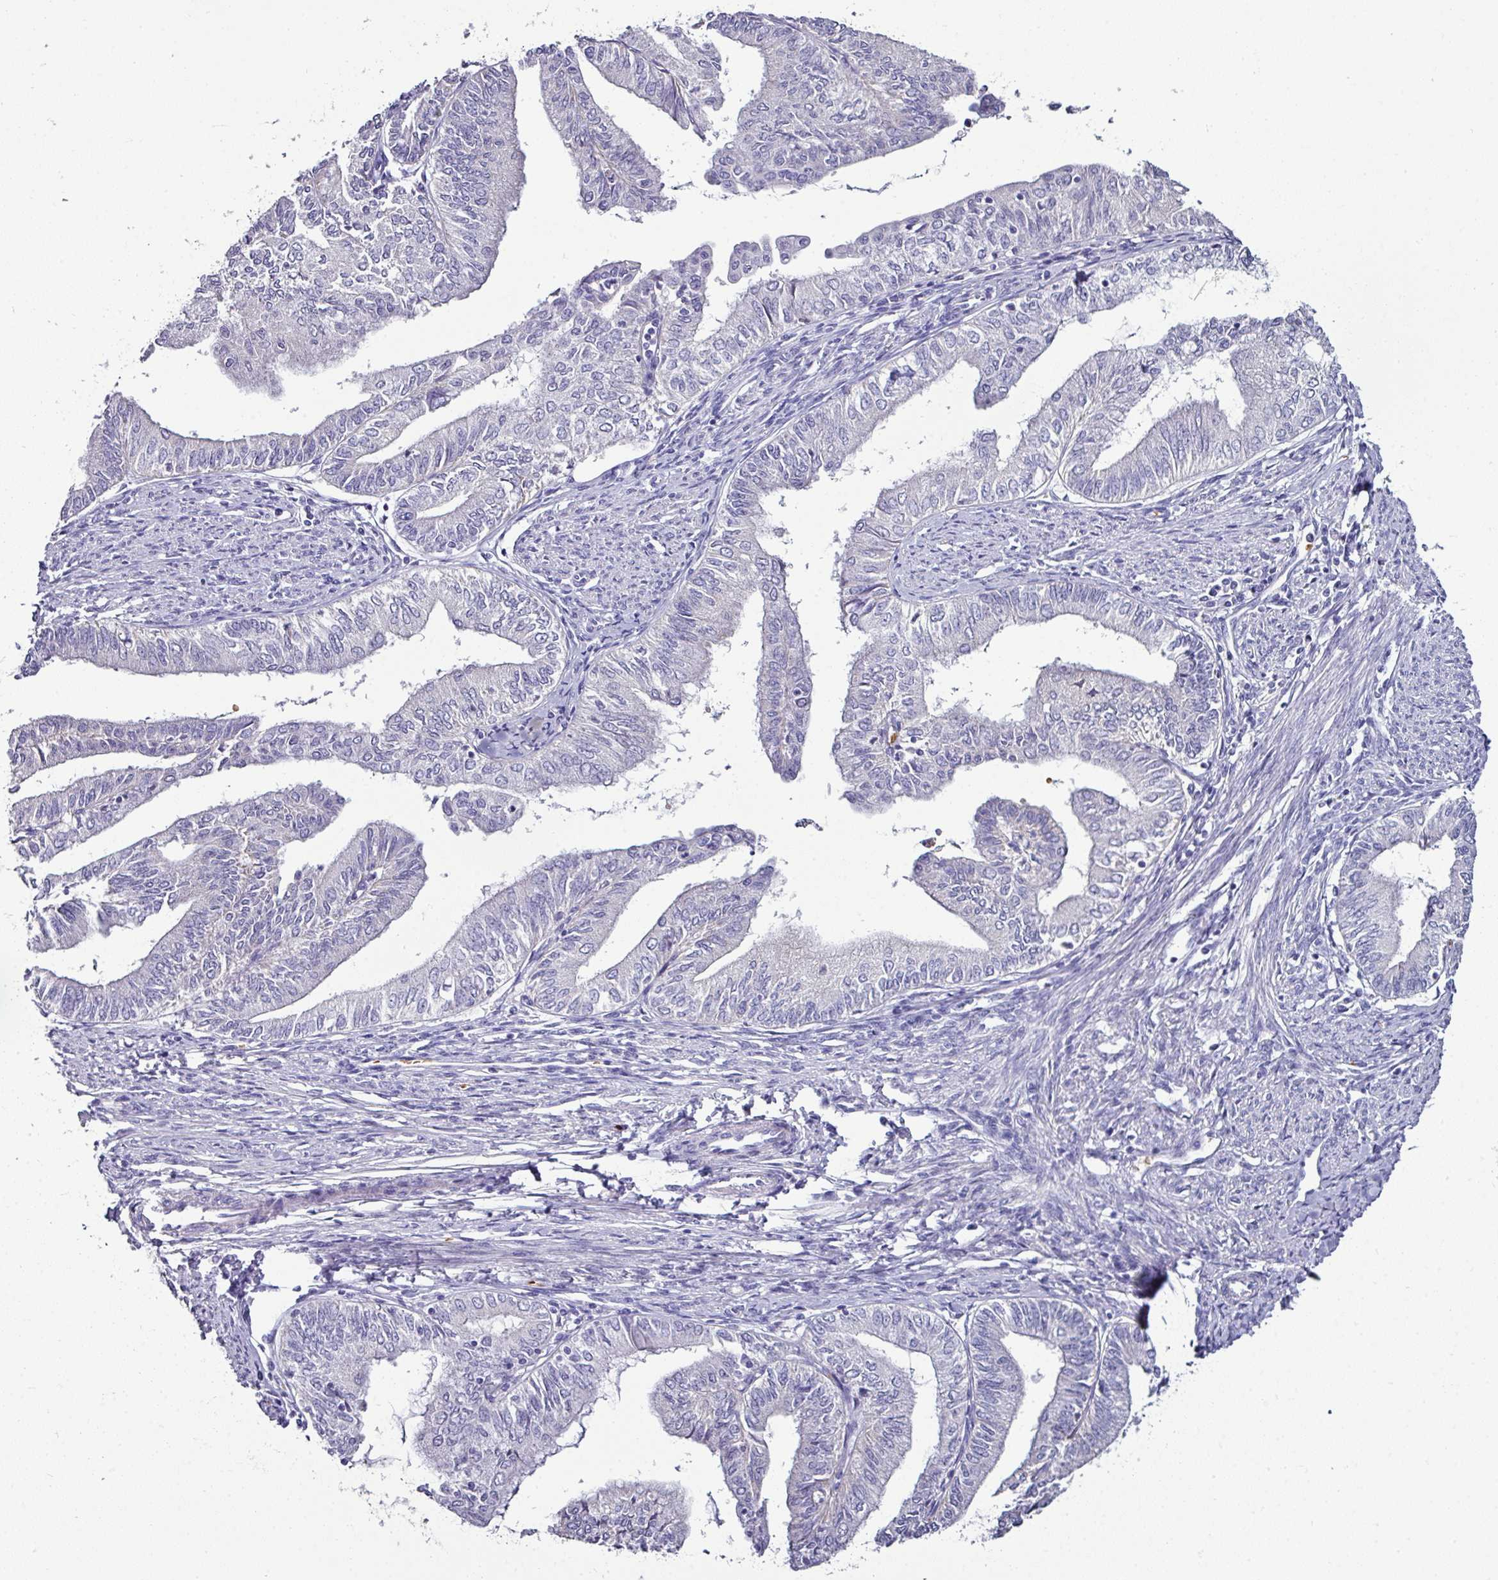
{"staining": {"intensity": "negative", "quantity": "none", "location": "none"}, "tissue": "endometrial cancer", "cell_type": "Tumor cells", "image_type": "cancer", "snomed": [{"axis": "morphology", "description": "Adenocarcinoma, NOS"}, {"axis": "topography", "description": "Endometrium"}], "caption": "Micrograph shows no significant protein expression in tumor cells of endometrial cancer (adenocarcinoma).", "gene": "NAPSA", "patient": {"sex": "female", "age": 66}}